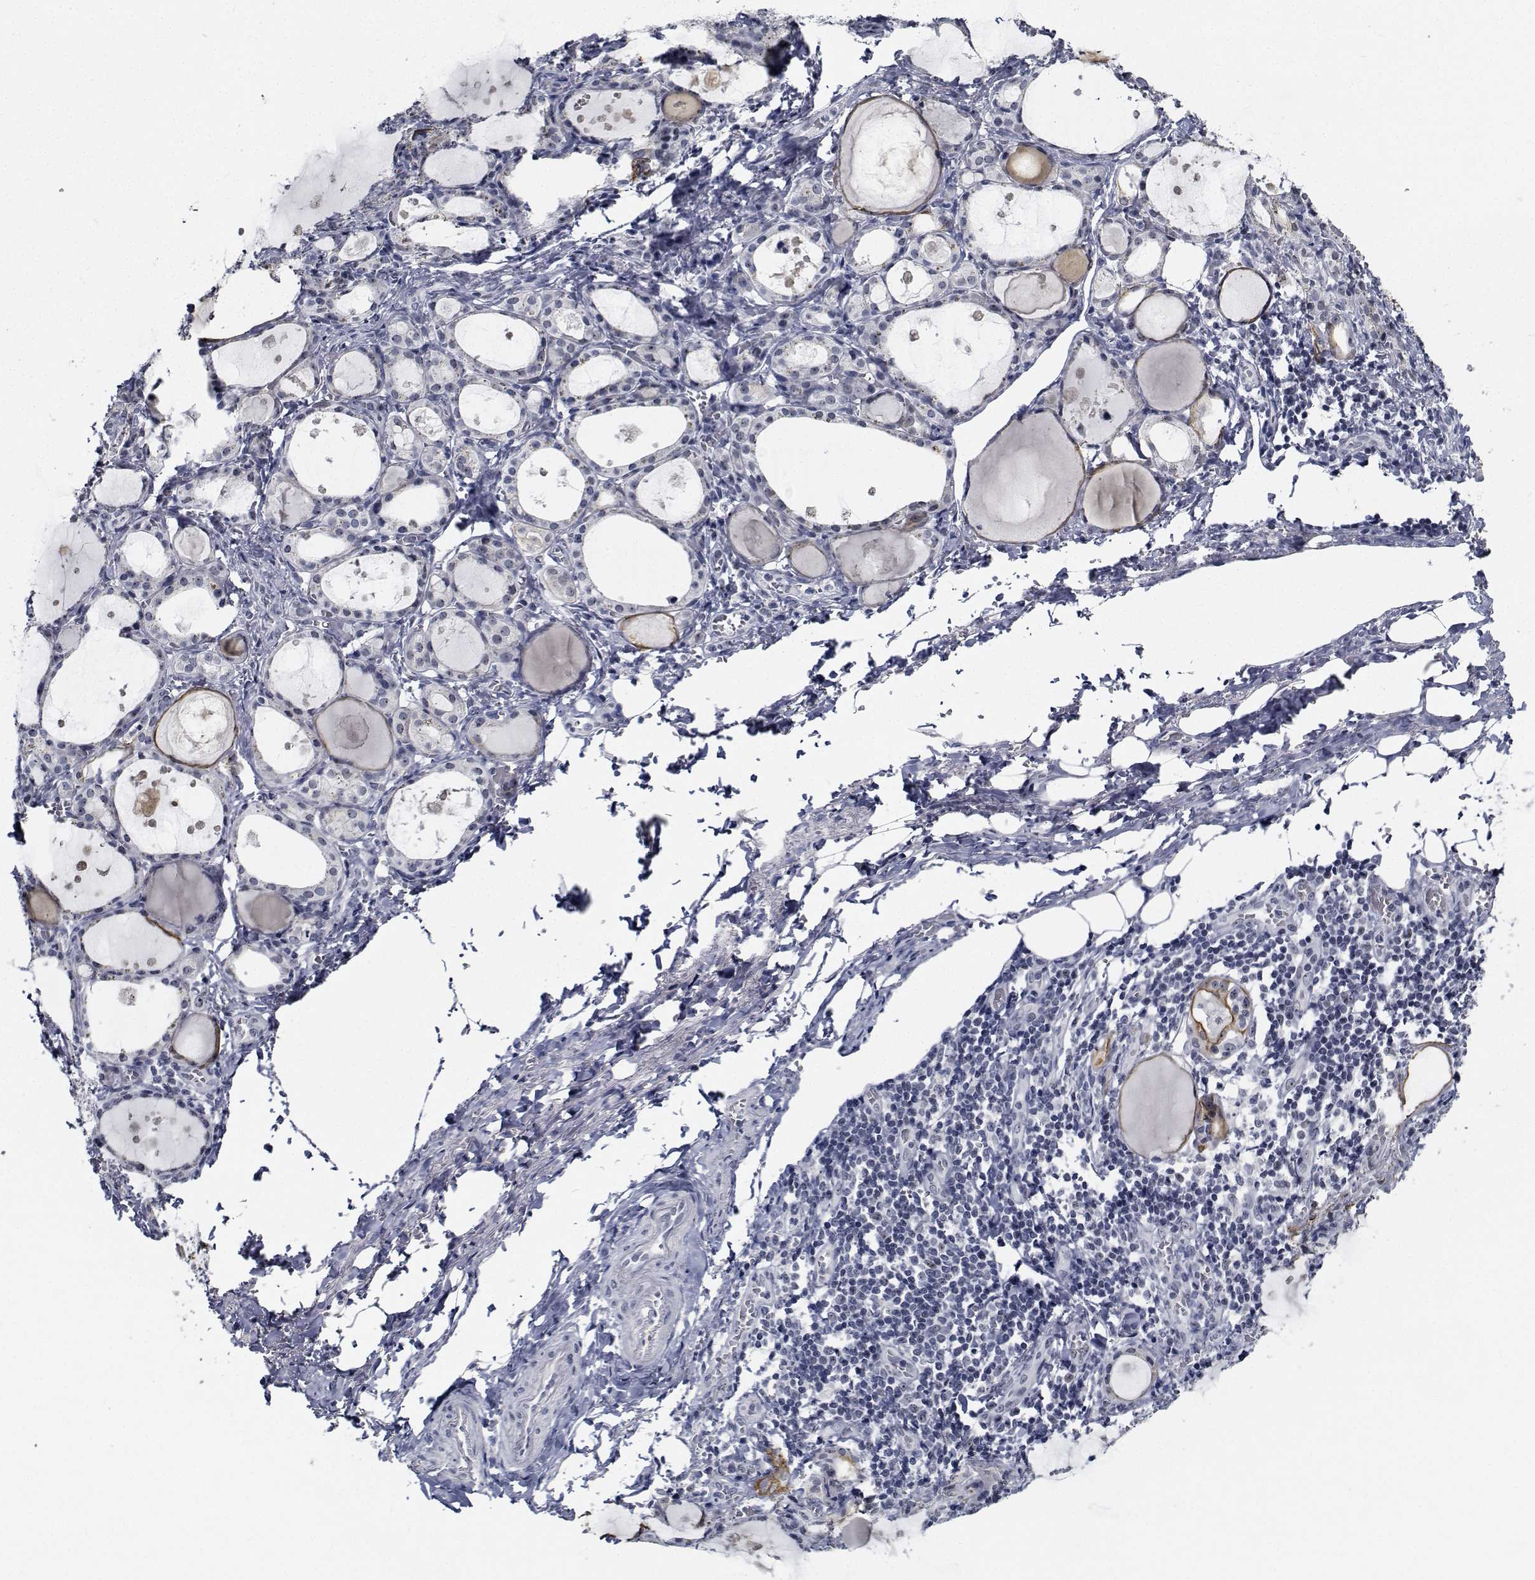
{"staining": {"intensity": "negative", "quantity": "none", "location": "none"}, "tissue": "thyroid gland", "cell_type": "Glandular cells", "image_type": "normal", "snomed": [{"axis": "morphology", "description": "Normal tissue, NOS"}, {"axis": "topography", "description": "Thyroid gland"}], "caption": "Image shows no significant protein staining in glandular cells of normal thyroid gland.", "gene": "NVL", "patient": {"sex": "male", "age": 68}}